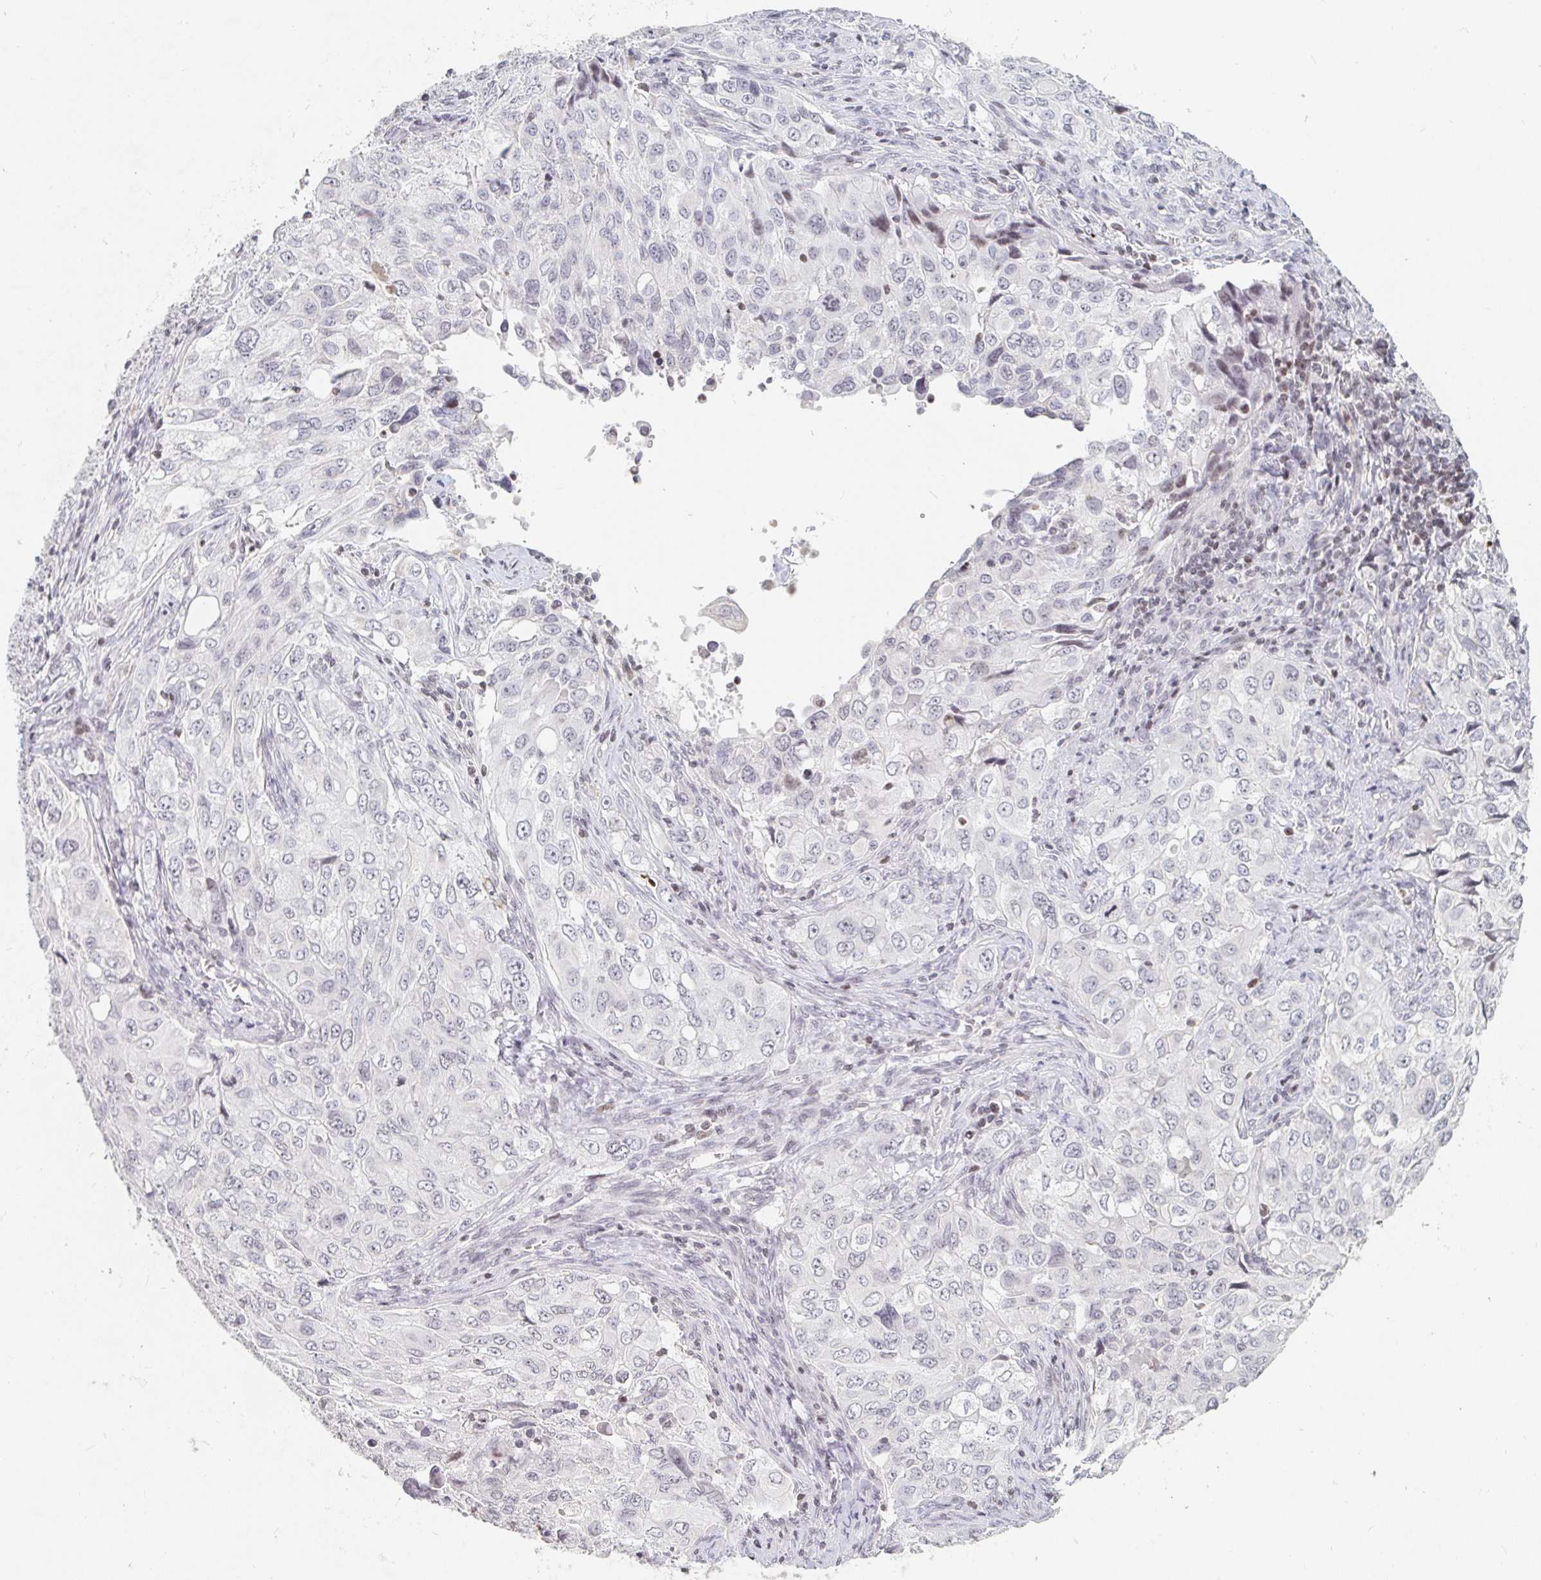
{"staining": {"intensity": "negative", "quantity": "none", "location": "none"}, "tissue": "lung cancer", "cell_type": "Tumor cells", "image_type": "cancer", "snomed": [{"axis": "morphology", "description": "Adenocarcinoma, NOS"}, {"axis": "morphology", "description": "Adenocarcinoma, metastatic, NOS"}, {"axis": "topography", "description": "Lymph node"}, {"axis": "topography", "description": "Lung"}], "caption": "Photomicrograph shows no protein staining in tumor cells of lung adenocarcinoma tissue.", "gene": "NME9", "patient": {"sex": "female", "age": 42}}